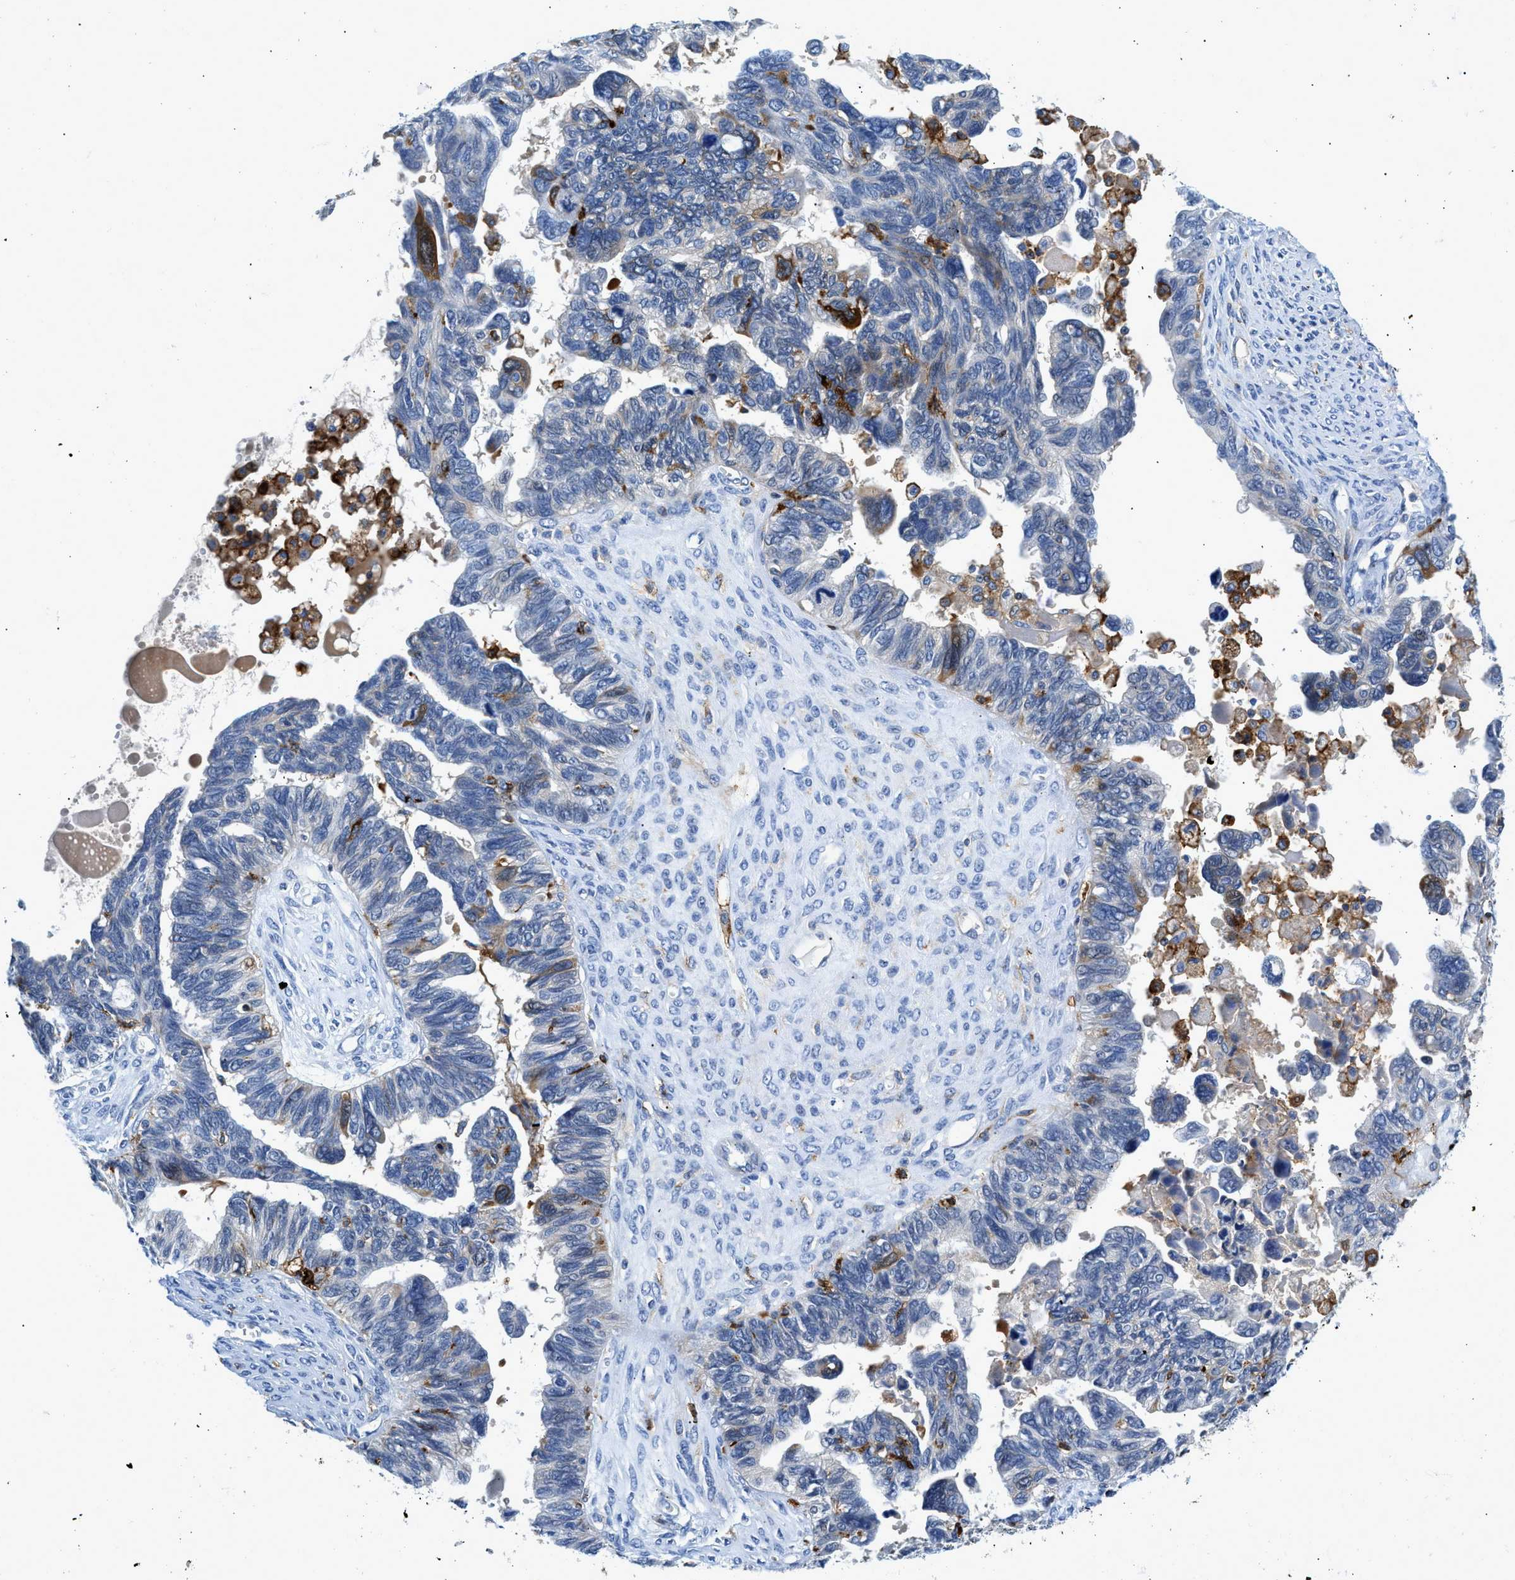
{"staining": {"intensity": "negative", "quantity": "none", "location": "none"}, "tissue": "ovarian cancer", "cell_type": "Tumor cells", "image_type": "cancer", "snomed": [{"axis": "morphology", "description": "Cystadenocarcinoma, serous, NOS"}, {"axis": "topography", "description": "Ovary"}], "caption": "The photomicrograph demonstrates no staining of tumor cells in ovarian serous cystadenocarcinoma.", "gene": "CD226", "patient": {"sex": "female", "age": 79}}